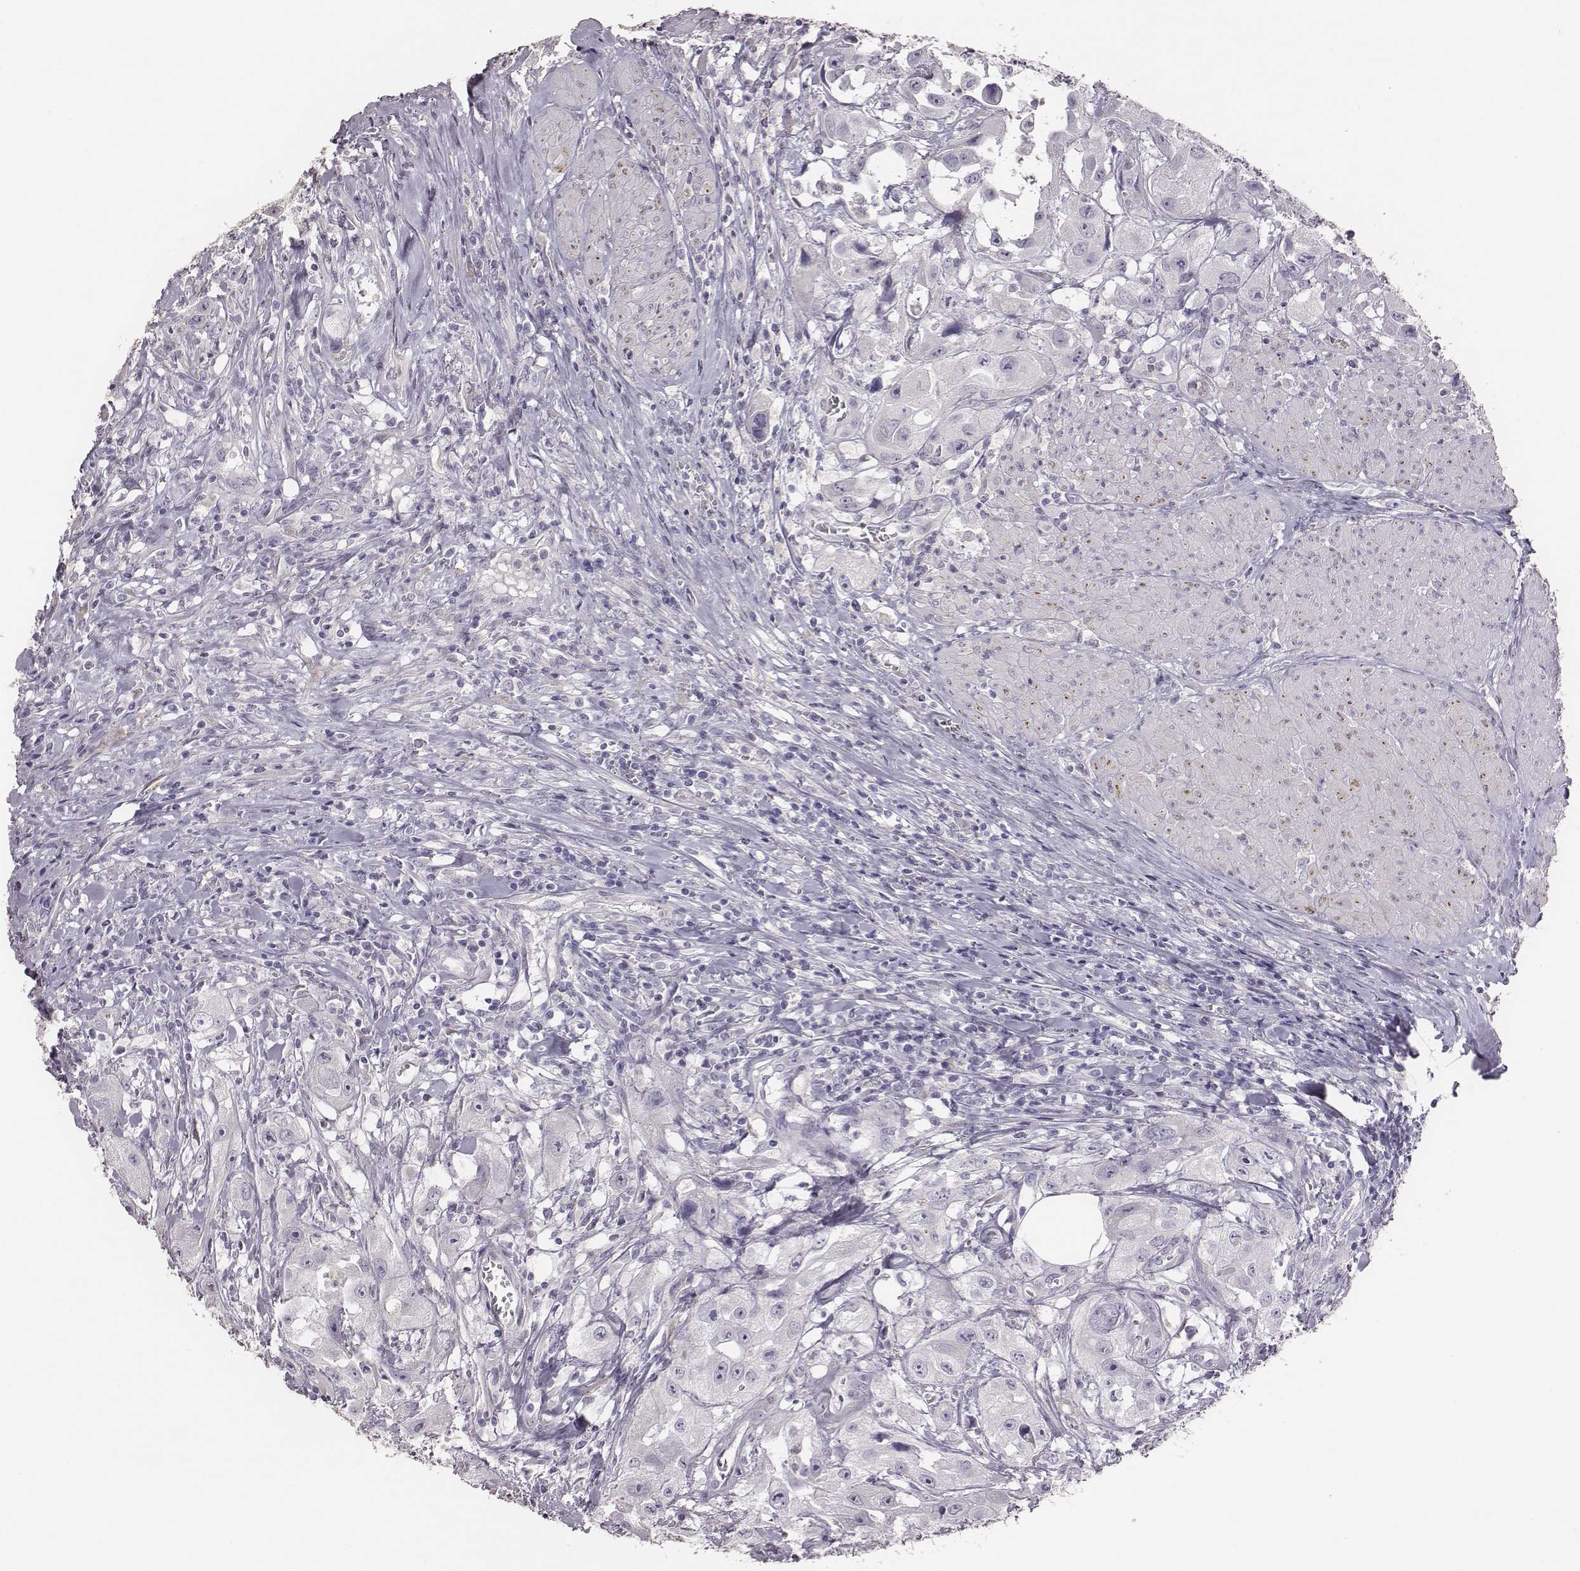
{"staining": {"intensity": "negative", "quantity": "none", "location": "none"}, "tissue": "urothelial cancer", "cell_type": "Tumor cells", "image_type": "cancer", "snomed": [{"axis": "morphology", "description": "Urothelial carcinoma, High grade"}, {"axis": "topography", "description": "Urinary bladder"}], "caption": "An image of urothelial carcinoma (high-grade) stained for a protein reveals no brown staining in tumor cells. The staining was performed using DAB (3,3'-diaminobenzidine) to visualize the protein expression in brown, while the nuclei were stained in blue with hematoxylin (Magnification: 20x).", "gene": "GUCA1A", "patient": {"sex": "male", "age": 79}}